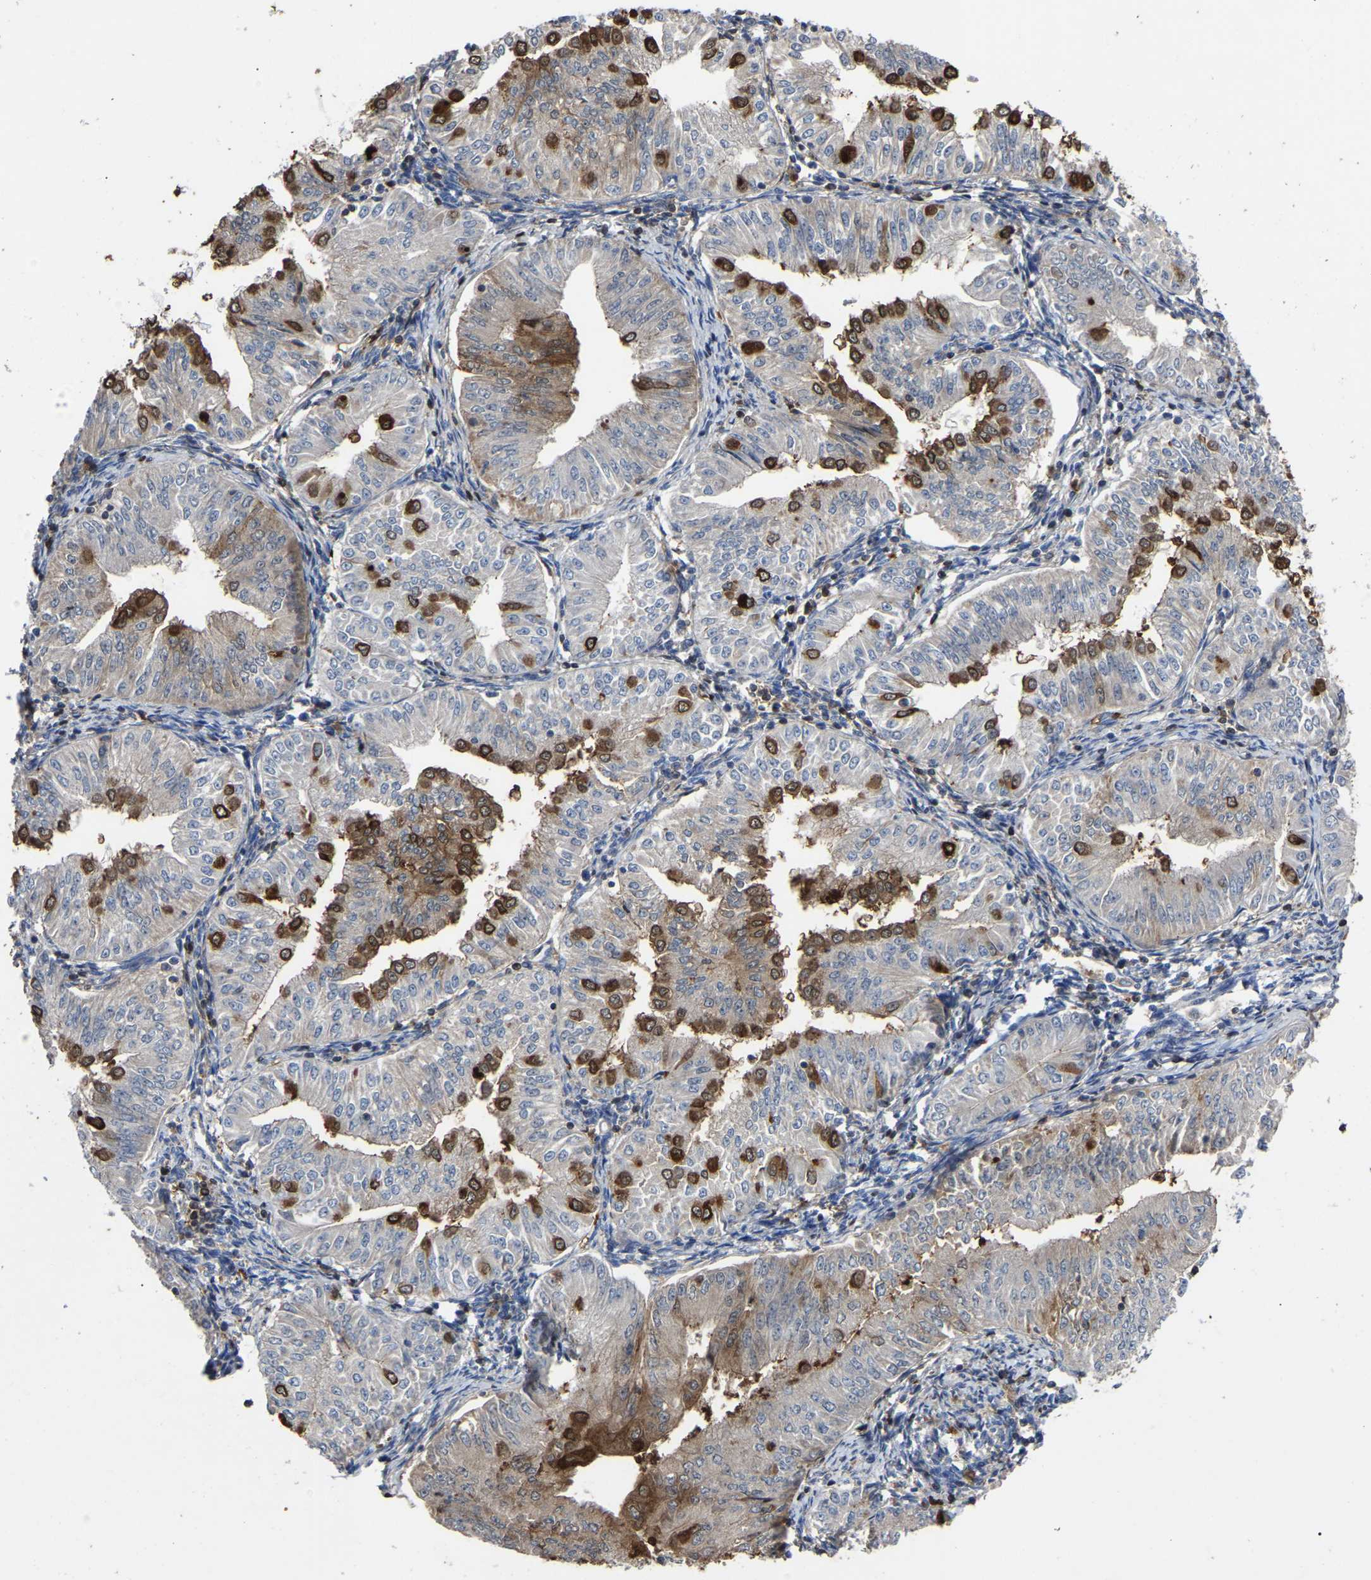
{"staining": {"intensity": "moderate", "quantity": "25%-75%", "location": "cytoplasmic/membranous"}, "tissue": "endometrial cancer", "cell_type": "Tumor cells", "image_type": "cancer", "snomed": [{"axis": "morphology", "description": "Normal tissue, NOS"}, {"axis": "morphology", "description": "Adenocarcinoma, NOS"}, {"axis": "topography", "description": "Endometrium"}], "caption": "A brown stain shows moderate cytoplasmic/membranous staining of a protein in human endometrial adenocarcinoma tumor cells.", "gene": "CIT", "patient": {"sex": "female", "age": 53}}